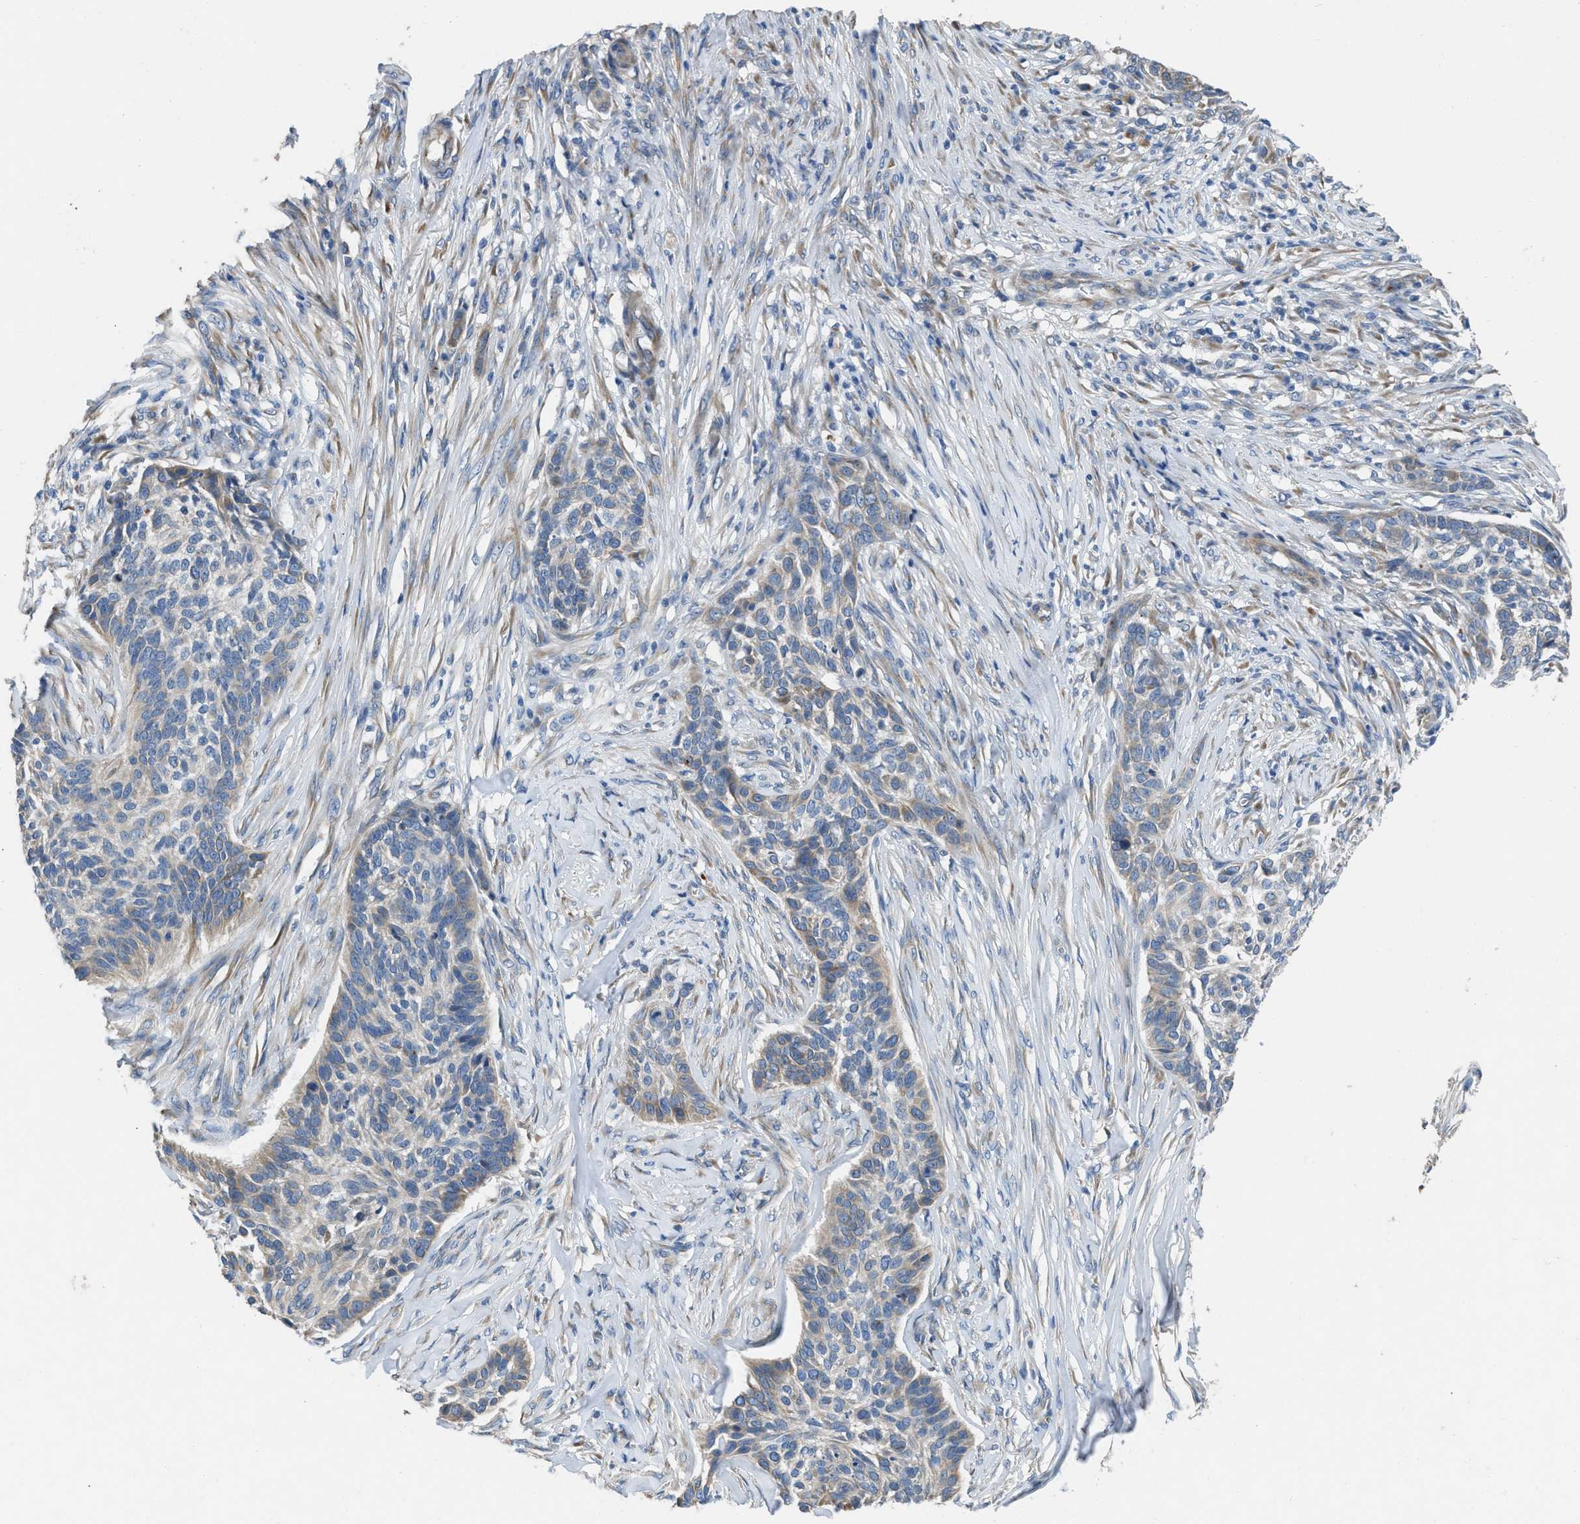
{"staining": {"intensity": "weak", "quantity": "<25%", "location": "cytoplasmic/membranous"}, "tissue": "skin cancer", "cell_type": "Tumor cells", "image_type": "cancer", "snomed": [{"axis": "morphology", "description": "Basal cell carcinoma"}, {"axis": "topography", "description": "Skin"}], "caption": "Image shows no protein staining in tumor cells of skin cancer tissue. The staining was performed using DAB (3,3'-diaminobenzidine) to visualize the protein expression in brown, while the nuclei were stained in blue with hematoxylin (Magnification: 20x).", "gene": "GGCX", "patient": {"sex": "male", "age": 85}}